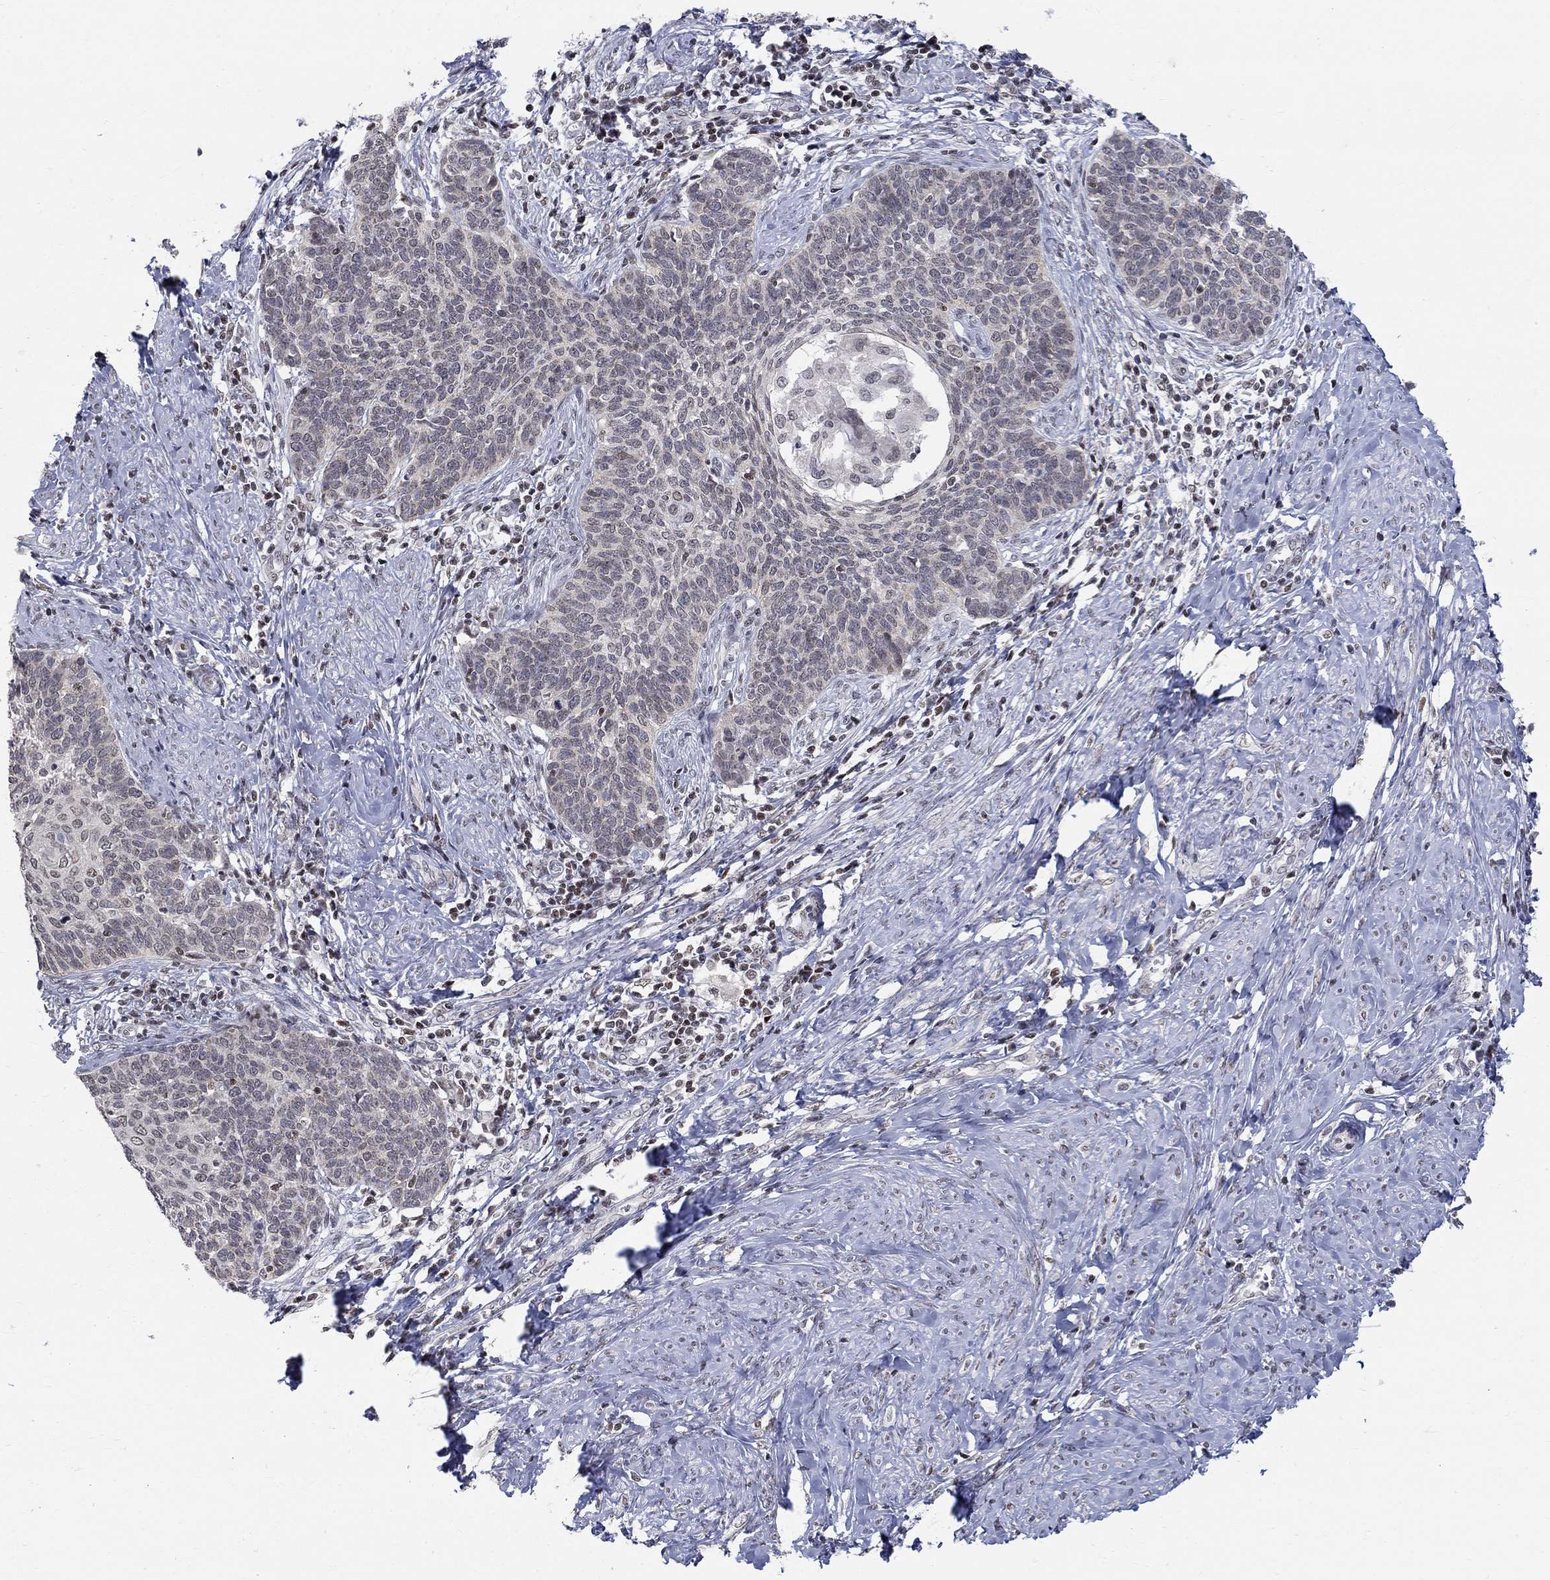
{"staining": {"intensity": "negative", "quantity": "none", "location": "none"}, "tissue": "cervical cancer", "cell_type": "Tumor cells", "image_type": "cancer", "snomed": [{"axis": "morphology", "description": "Normal tissue, NOS"}, {"axis": "morphology", "description": "Squamous cell carcinoma, NOS"}, {"axis": "topography", "description": "Cervix"}], "caption": "There is no significant staining in tumor cells of cervical cancer (squamous cell carcinoma).", "gene": "KLF12", "patient": {"sex": "female", "age": 39}}